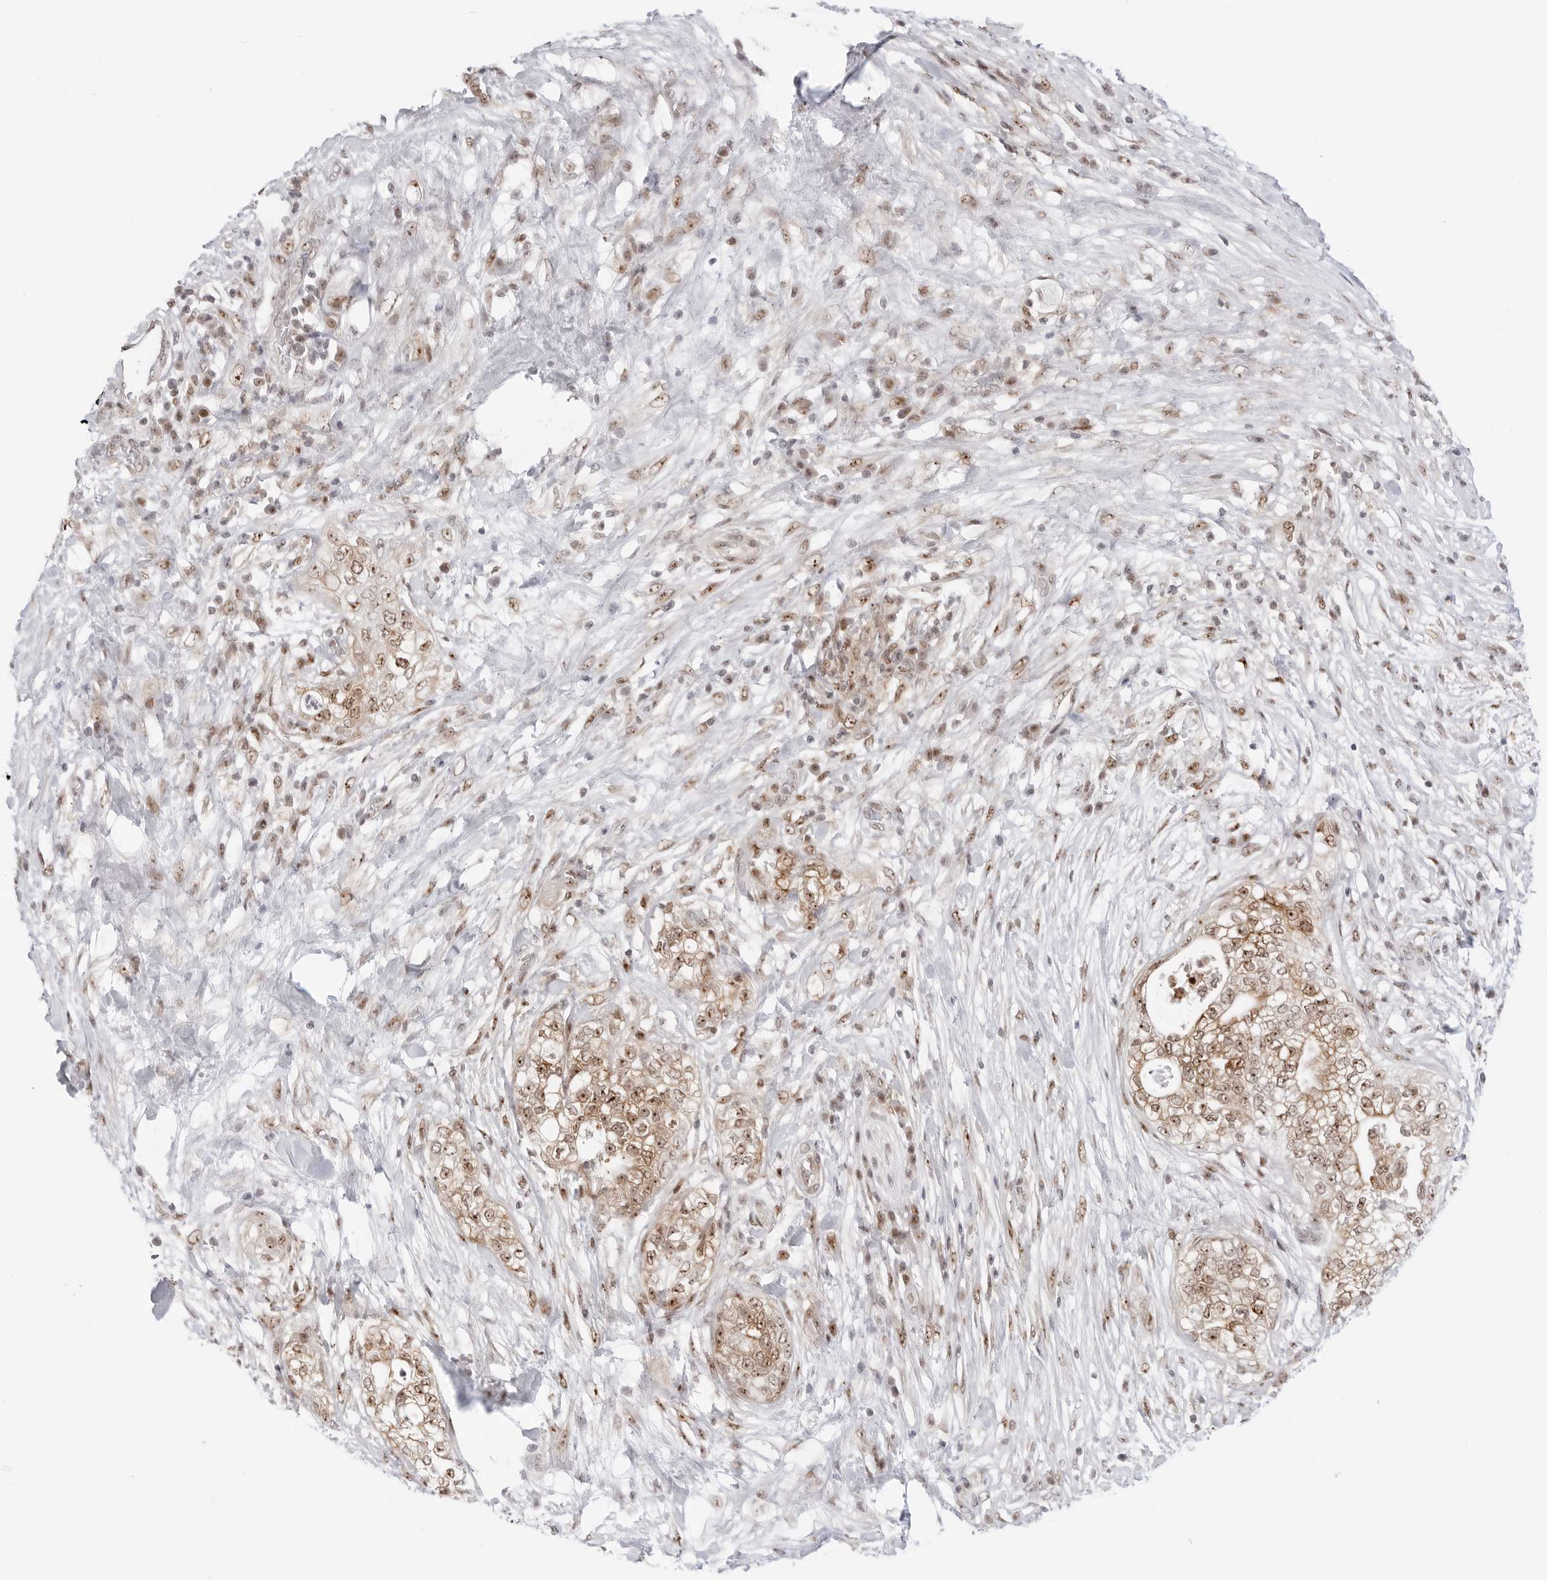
{"staining": {"intensity": "moderate", "quantity": ">75%", "location": "cytoplasmic/membranous,nuclear"}, "tissue": "pancreatic cancer", "cell_type": "Tumor cells", "image_type": "cancer", "snomed": [{"axis": "morphology", "description": "Adenocarcinoma, NOS"}, {"axis": "topography", "description": "Pancreas"}], "caption": "An image of human pancreatic cancer (adenocarcinoma) stained for a protein reveals moderate cytoplasmic/membranous and nuclear brown staining in tumor cells.", "gene": "C1orf162", "patient": {"sex": "male", "age": 72}}